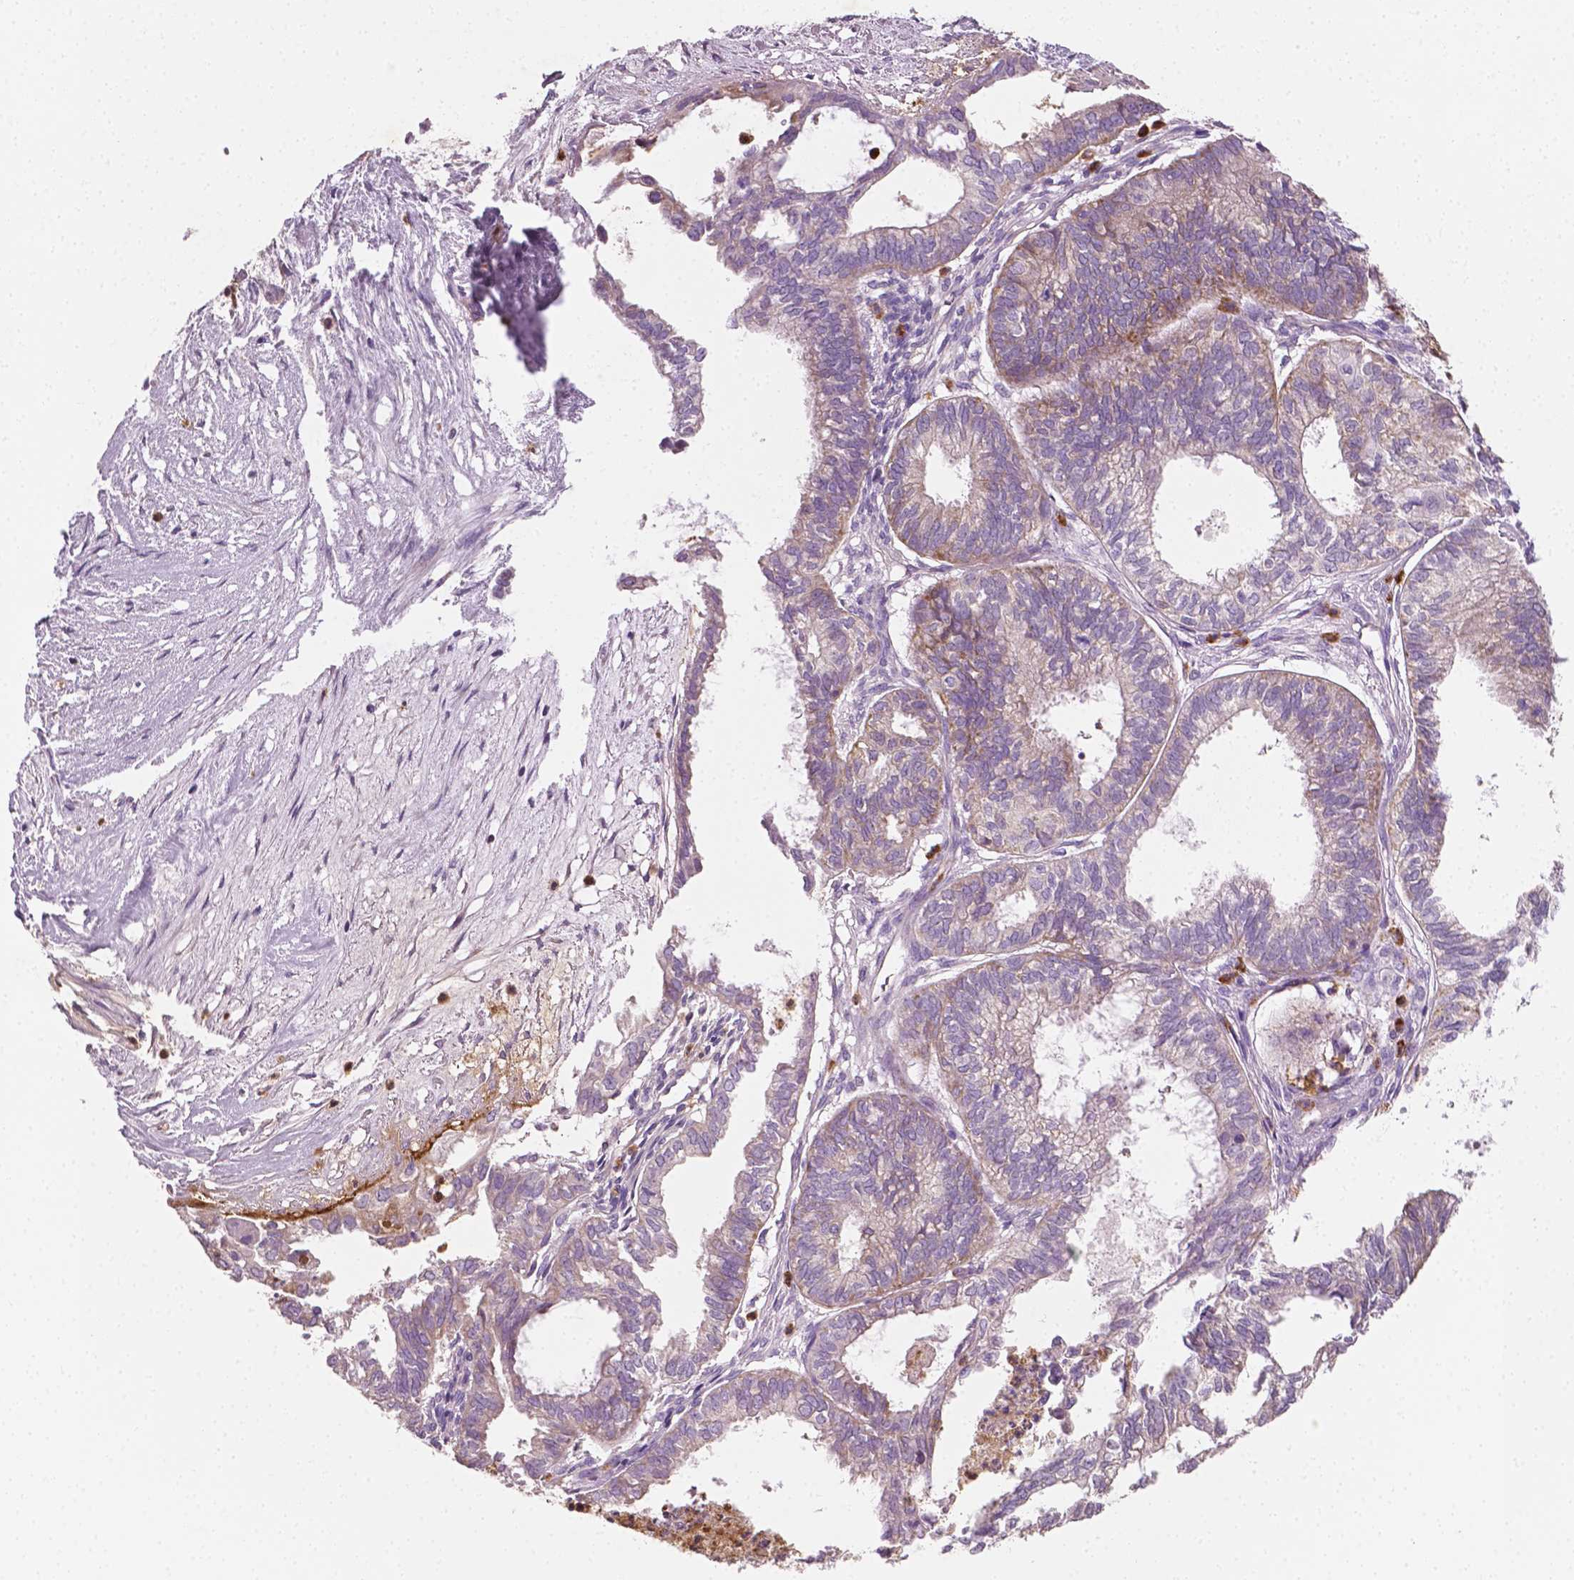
{"staining": {"intensity": "weak", "quantity": "25%-75%", "location": "cytoplasmic/membranous"}, "tissue": "ovarian cancer", "cell_type": "Tumor cells", "image_type": "cancer", "snomed": [{"axis": "morphology", "description": "Carcinoma, endometroid"}, {"axis": "topography", "description": "Ovary"}], "caption": "Immunohistochemical staining of ovarian endometroid carcinoma exhibits low levels of weak cytoplasmic/membranous expression in approximately 25%-75% of tumor cells.", "gene": "PTX3", "patient": {"sex": "female", "age": 64}}